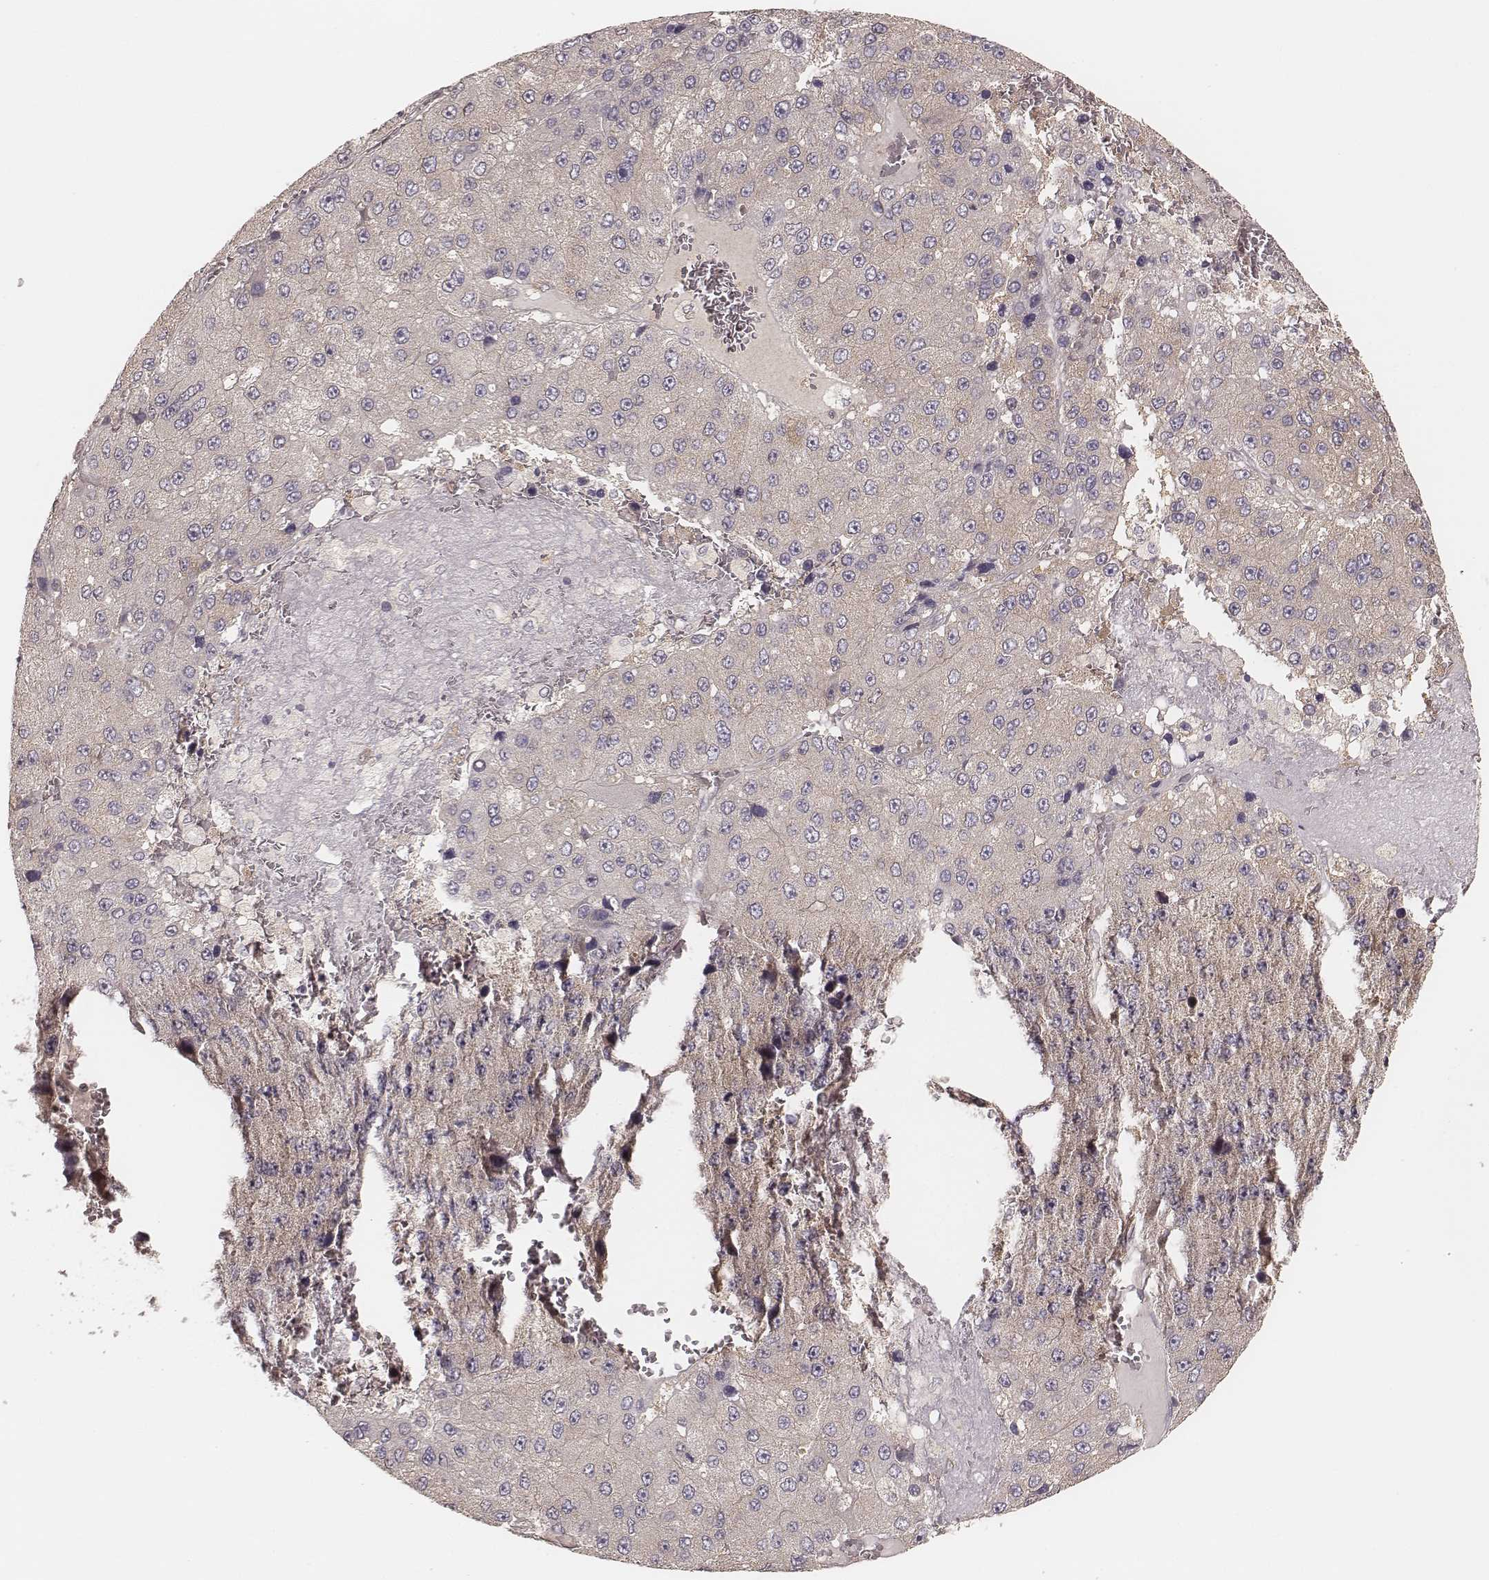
{"staining": {"intensity": "negative", "quantity": "none", "location": "none"}, "tissue": "liver cancer", "cell_type": "Tumor cells", "image_type": "cancer", "snomed": [{"axis": "morphology", "description": "Carcinoma, Hepatocellular, NOS"}, {"axis": "topography", "description": "Liver"}], "caption": "Liver hepatocellular carcinoma stained for a protein using immunohistochemistry (IHC) shows no staining tumor cells.", "gene": "CARS1", "patient": {"sex": "female", "age": 73}}